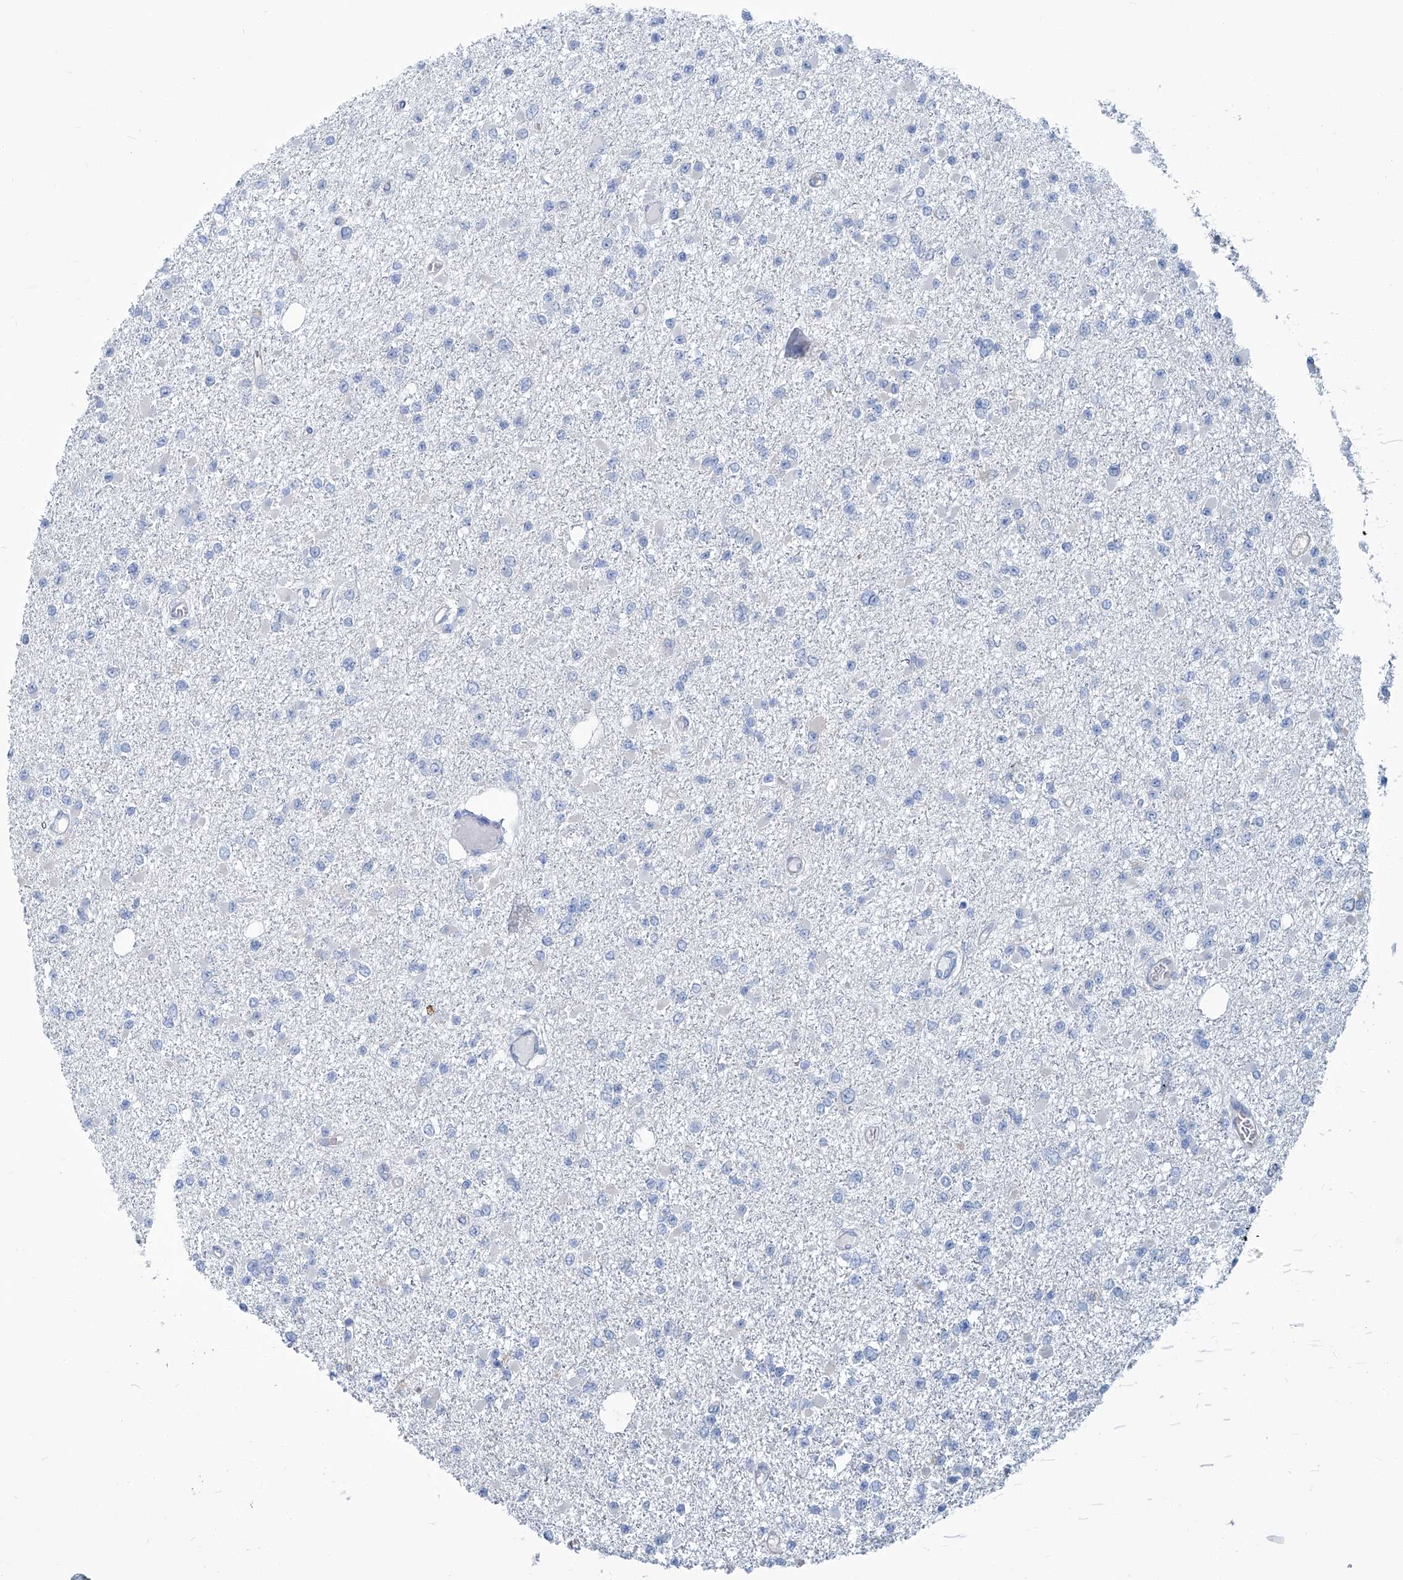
{"staining": {"intensity": "negative", "quantity": "none", "location": "none"}, "tissue": "glioma", "cell_type": "Tumor cells", "image_type": "cancer", "snomed": [{"axis": "morphology", "description": "Glioma, malignant, Low grade"}, {"axis": "topography", "description": "Brain"}], "caption": "An image of glioma stained for a protein displays no brown staining in tumor cells.", "gene": "PFKL", "patient": {"sex": "female", "age": 22}}